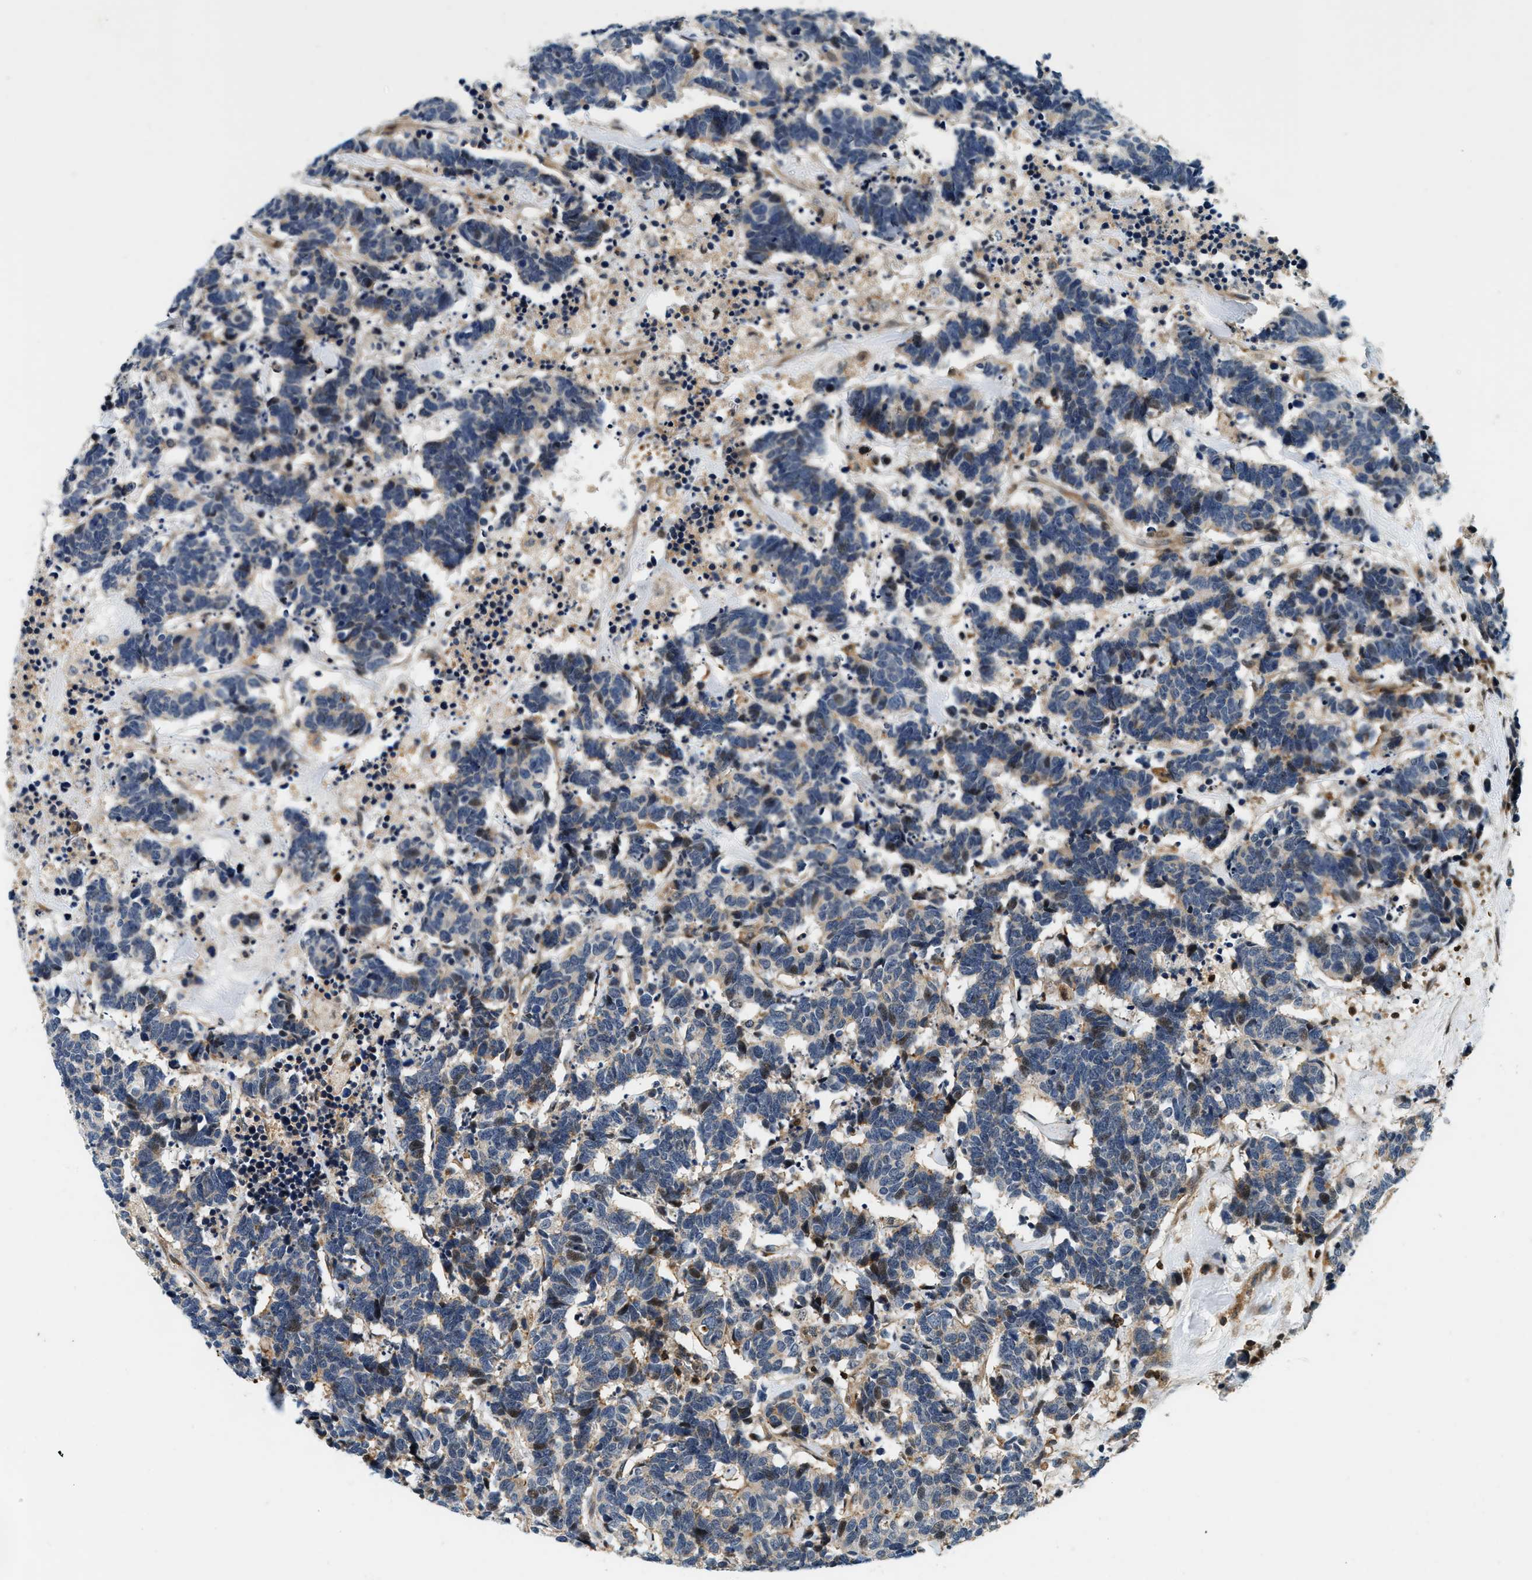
{"staining": {"intensity": "weak", "quantity": "25%-75%", "location": "cytoplasmic/membranous"}, "tissue": "carcinoid", "cell_type": "Tumor cells", "image_type": "cancer", "snomed": [{"axis": "morphology", "description": "Carcinoma, NOS"}, {"axis": "morphology", "description": "Carcinoid, malignant, NOS"}, {"axis": "topography", "description": "Urinary bladder"}], "caption": "DAB (3,3'-diaminobenzidine) immunohistochemical staining of human carcinoid exhibits weak cytoplasmic/membranous protein positivity in approximately 25%-75% of tumor cells.", "gene": "SAMD9", "patient": {"sex": "male", "age": 57}}